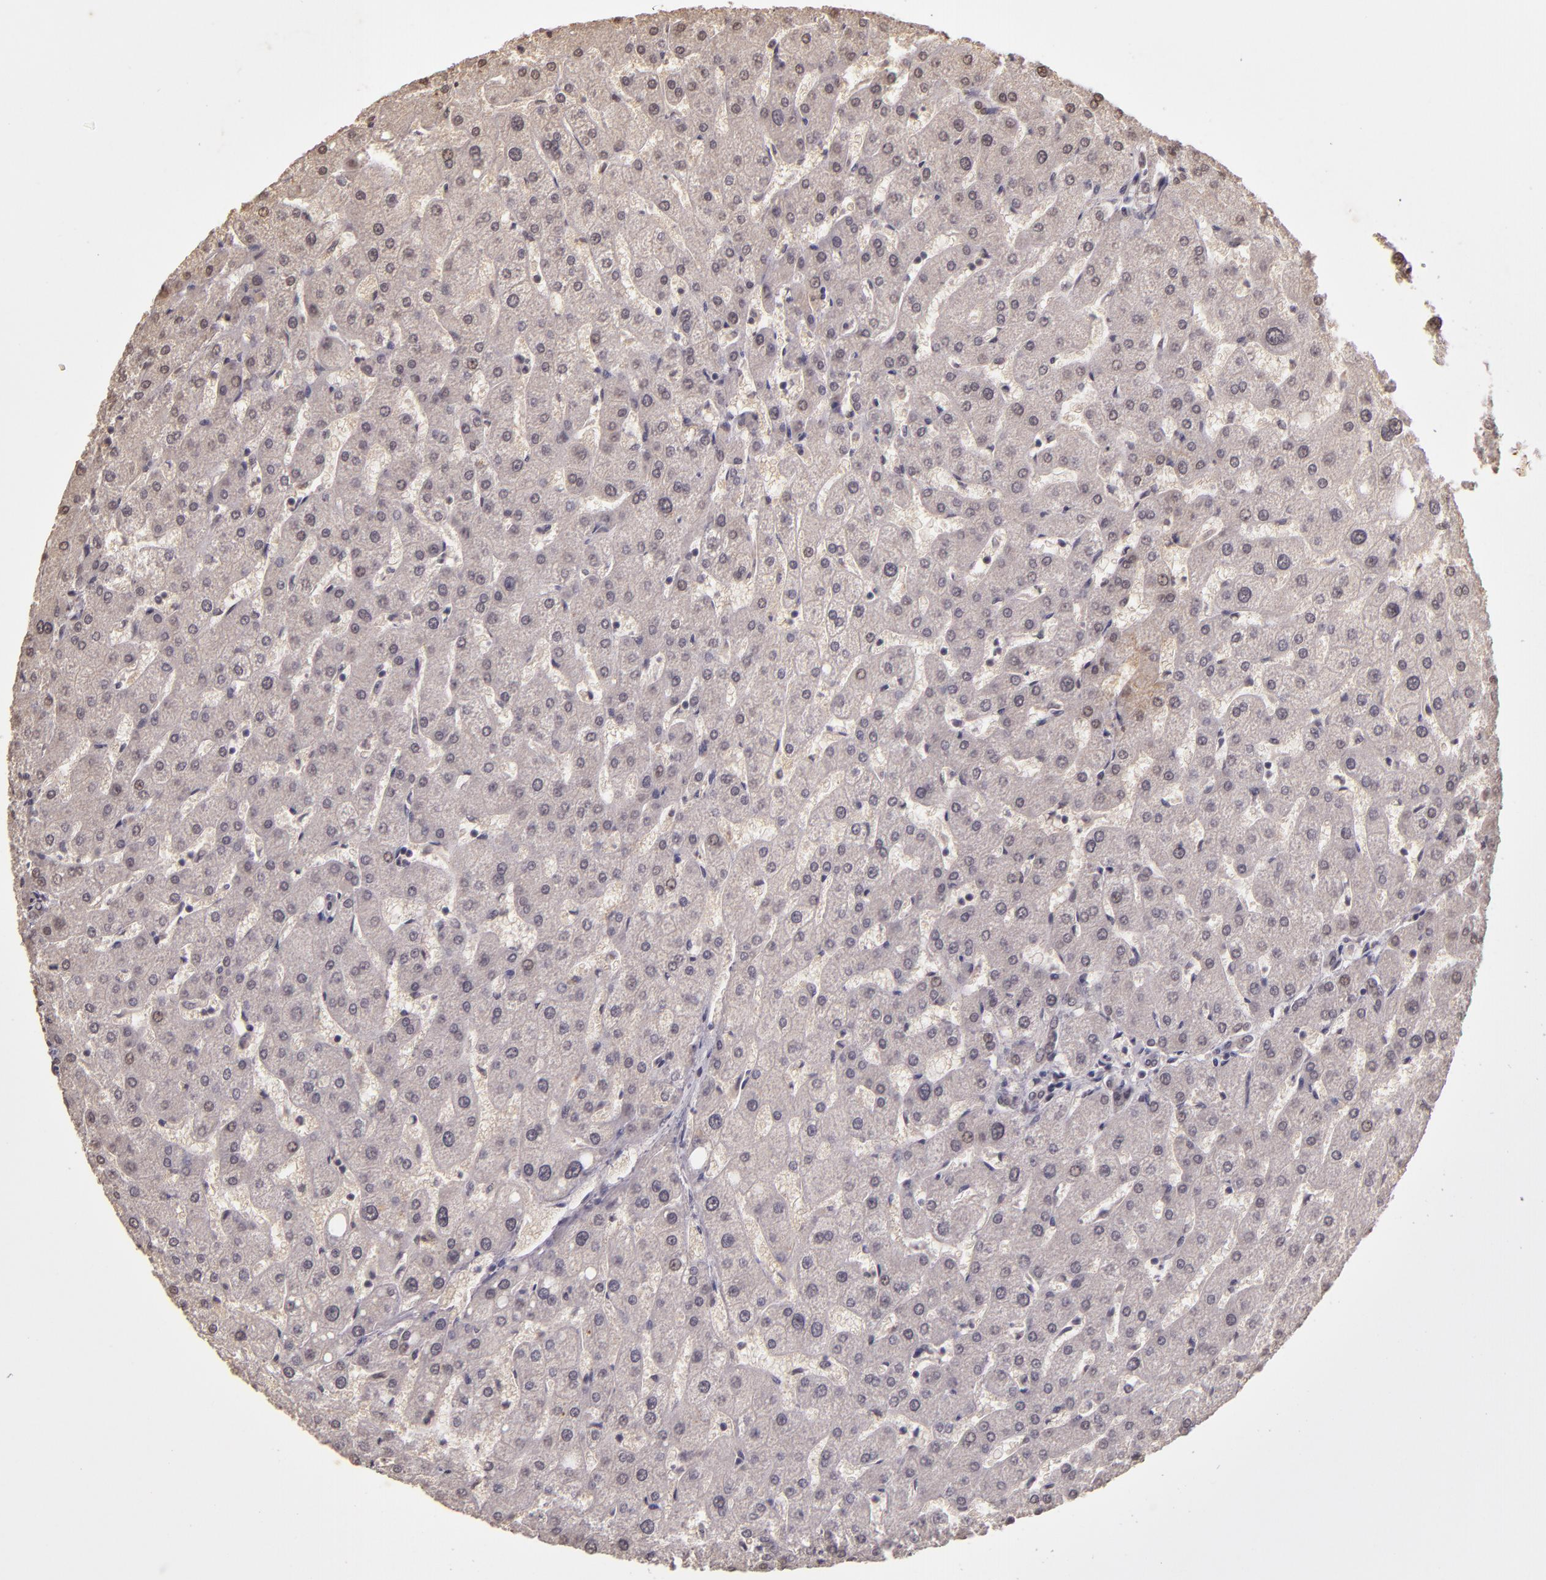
{"staining": {"intensity": "weak", "quantity": ">75%", "location": "cytoplasmic/membranous"}, "tissue": "liver", "cell_type": "Cholangiocytes", "image_type": "normal", "snomed": [{"axis": "morphology", "description": "Normal tissue, NOS"}, {"axis": "topography", "description": "Liver"}], "caption": "The histopathology image demonstrates immunohistochemical staining of unremarkable liver. There is weak cytoplasmic/membranous staining is seen in about >75% of cholangiocytes. (Brightfield microscopy of DAB IHC at high magnification).", "gene": "CUL1", "patient": {"sex": "male", "age": 67}}